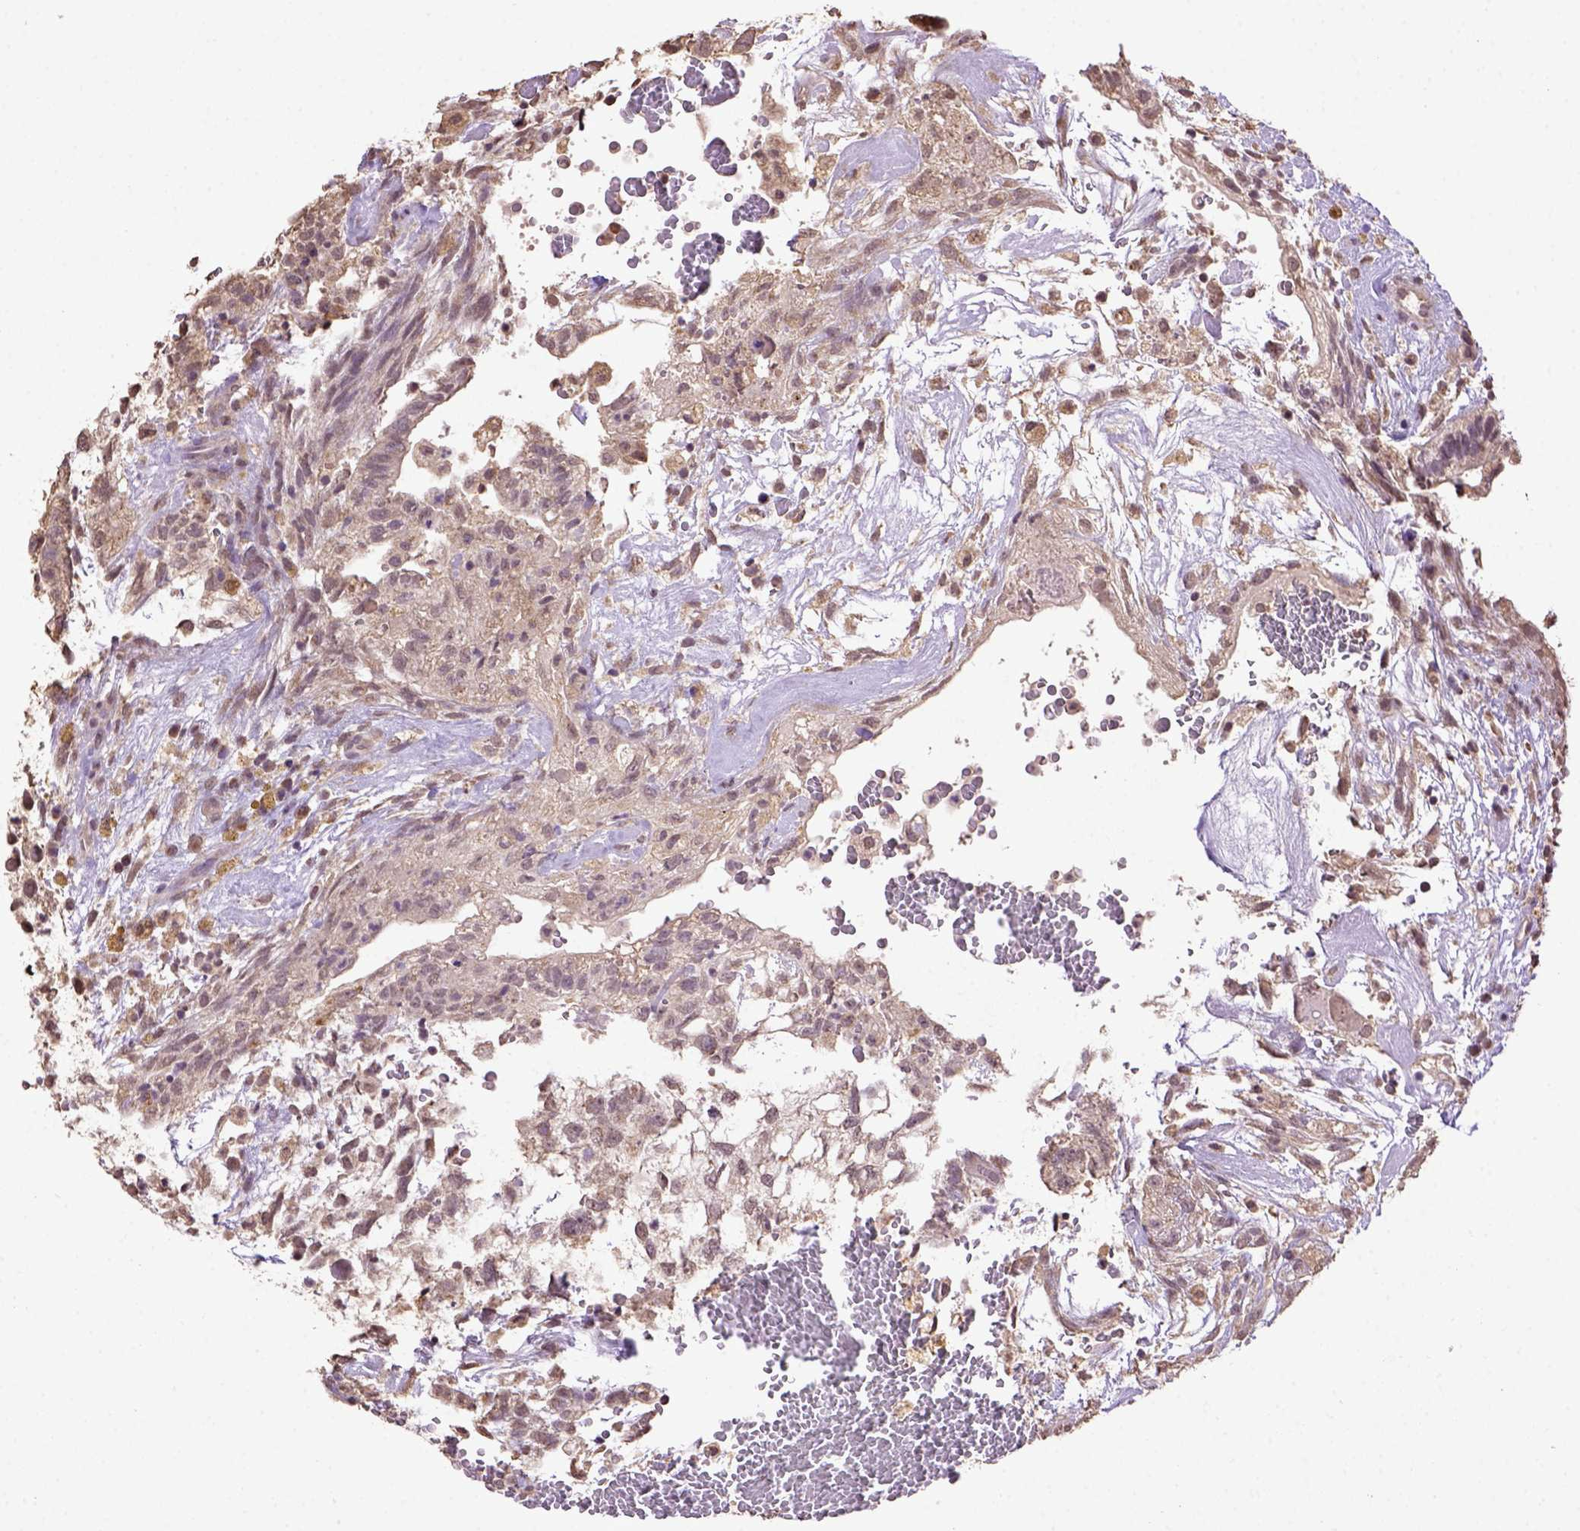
{"staining": {"intensity": "weak", "quantity": ">75%", "location": "cytoplasmic/membranous"}, "tissue": "testis cancer", "cell_type": "Tumor cells", "image_type": "cancer", "snomed": [{"axis": "morphology", "description": "Normal tissue, NOS"}, {"axis": "morphology", "description": "Carcinoma, Embryonal, NOS"}, {"axis": "topography", "description": "Testis"}], "caption": "High-power microscopy captured an immunohistochemistry (IHC) histopathology image of testis cancer (embryonal carcinoma), revealing weak cytoplasmic/membranous positivity in about >75% of tumor cells.", "gene": "WDR17", "patient": {"sex": "male", "age": 32}}